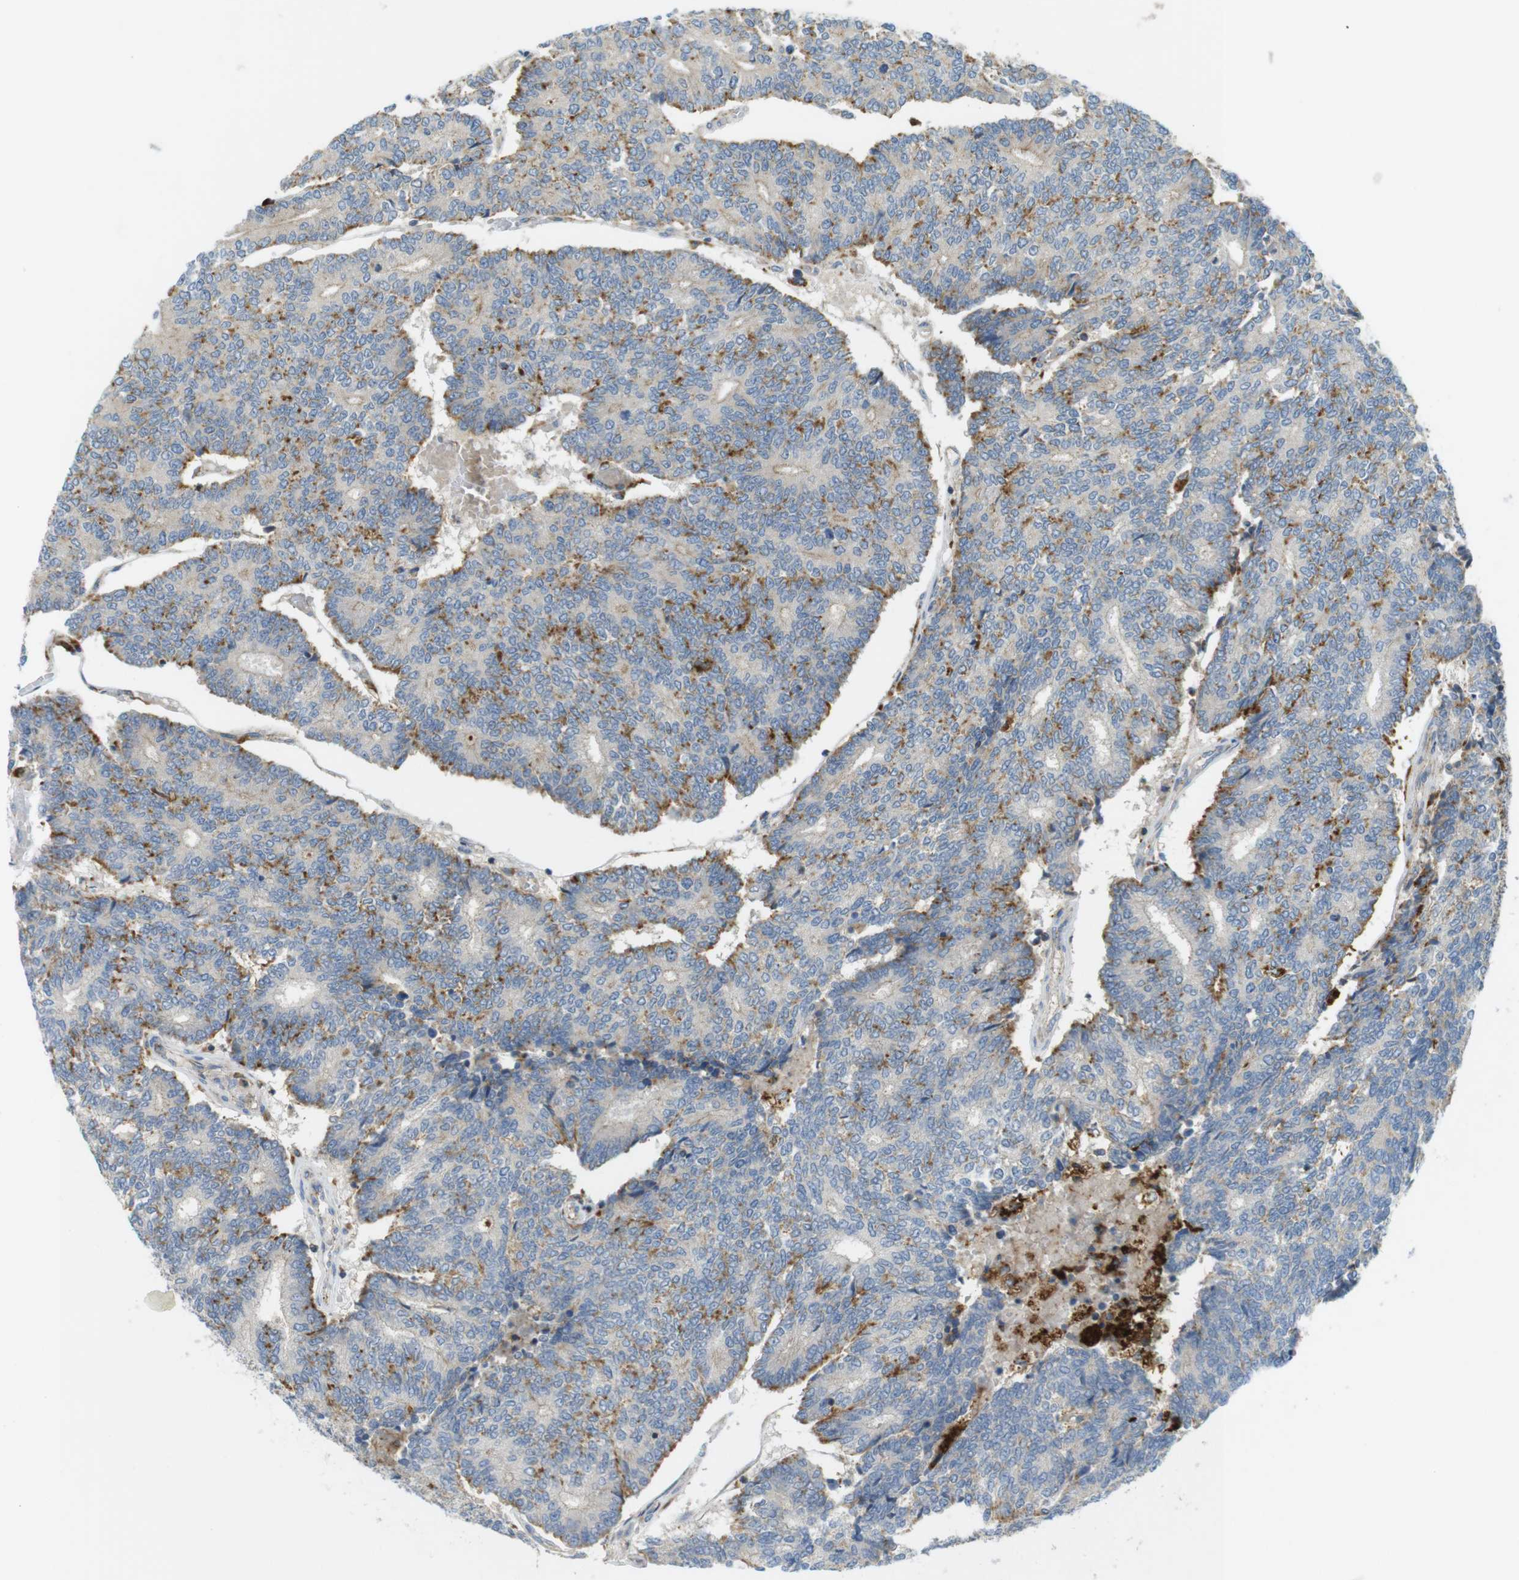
{"staining": {"intensity": "moderate", "quantity": "25%-75%", "location": "cytoplasmic/membranous"}, "tissue": "prostate cancer", "cell_type": "Tumor cells", "image_type": "cancer", "snomed": [{"axis": "morphology", "description": "Normal tissue, NOS"}, {"axis": "morphology", "description": "Adenocarcinoma, High grade"}, {"axis": "topography", "description": "Prostate"}, {"axis": "topography", "description": "Seminal veicle"}], "caption": "Protein positivity by immunohistochemistry (IHC) displays moderate cytoplasmic/membranous expression in about 25%-75% of tumor cells in prostate cancer (adenocarcinoma (high-grade)).", "gene": "LAMP1", "patient": {"sex": "male", "age": 55}}